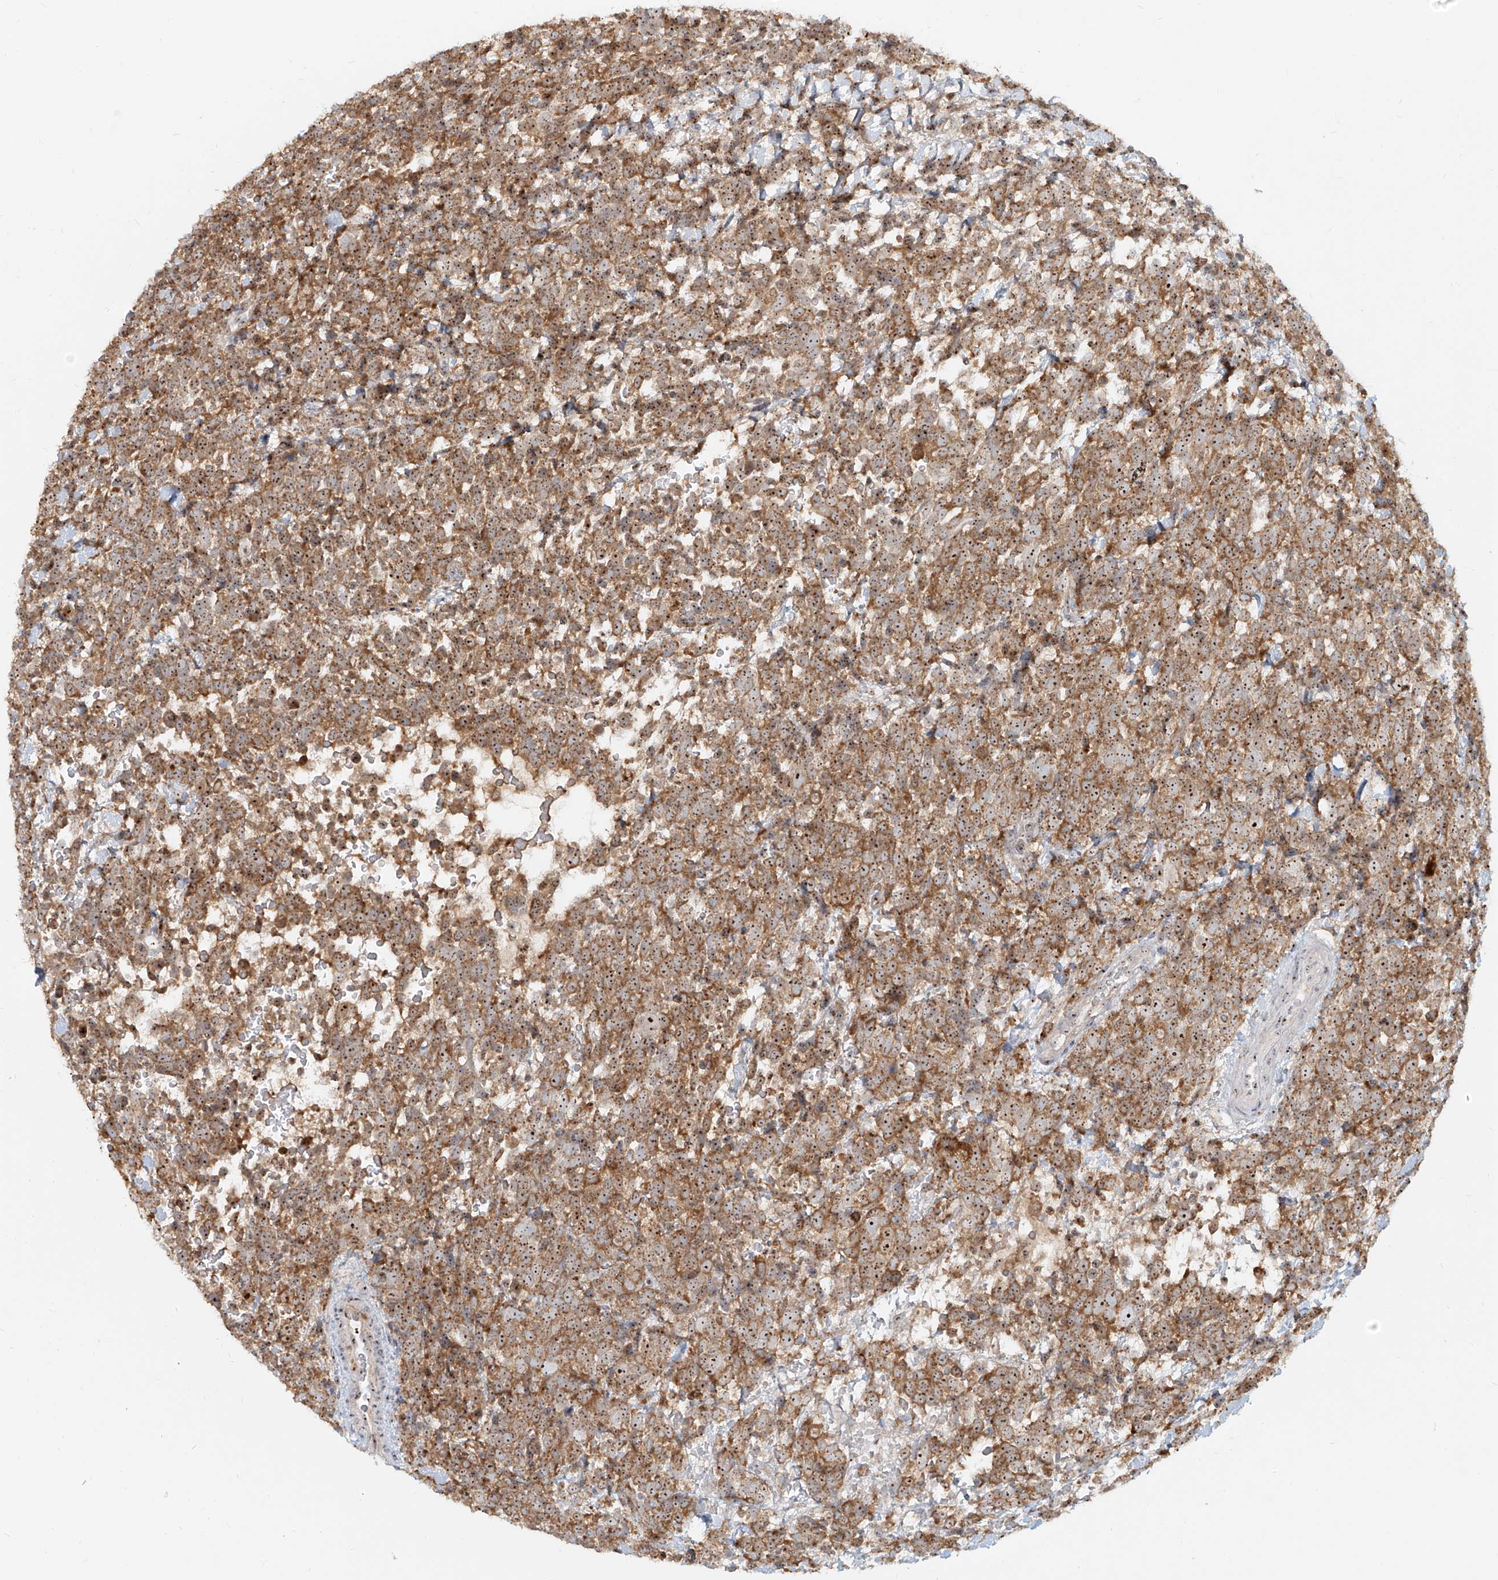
{"staining": {"intensity": "moderate", "quantity": ">75%", "location": "cytoplasmic/membranous,nuclear"}, "tissue": "urothelial cancer", "cell_type": "Tumor cells", "image_type": "cancer", "snomed": [{"axis": "morphology", "description": "Urothelial carcinoma, High grade"}, {"axis": "topography", "description": "Urinary bladder"}], "caption": "This is an image of IHC staining of urothelial cancer, which shows moderate positivity in the cytoplasmic/membranous and nuclear of tumor cells.", "gene": "BYSL", "patient": {"sex": "female", "age": 82}}